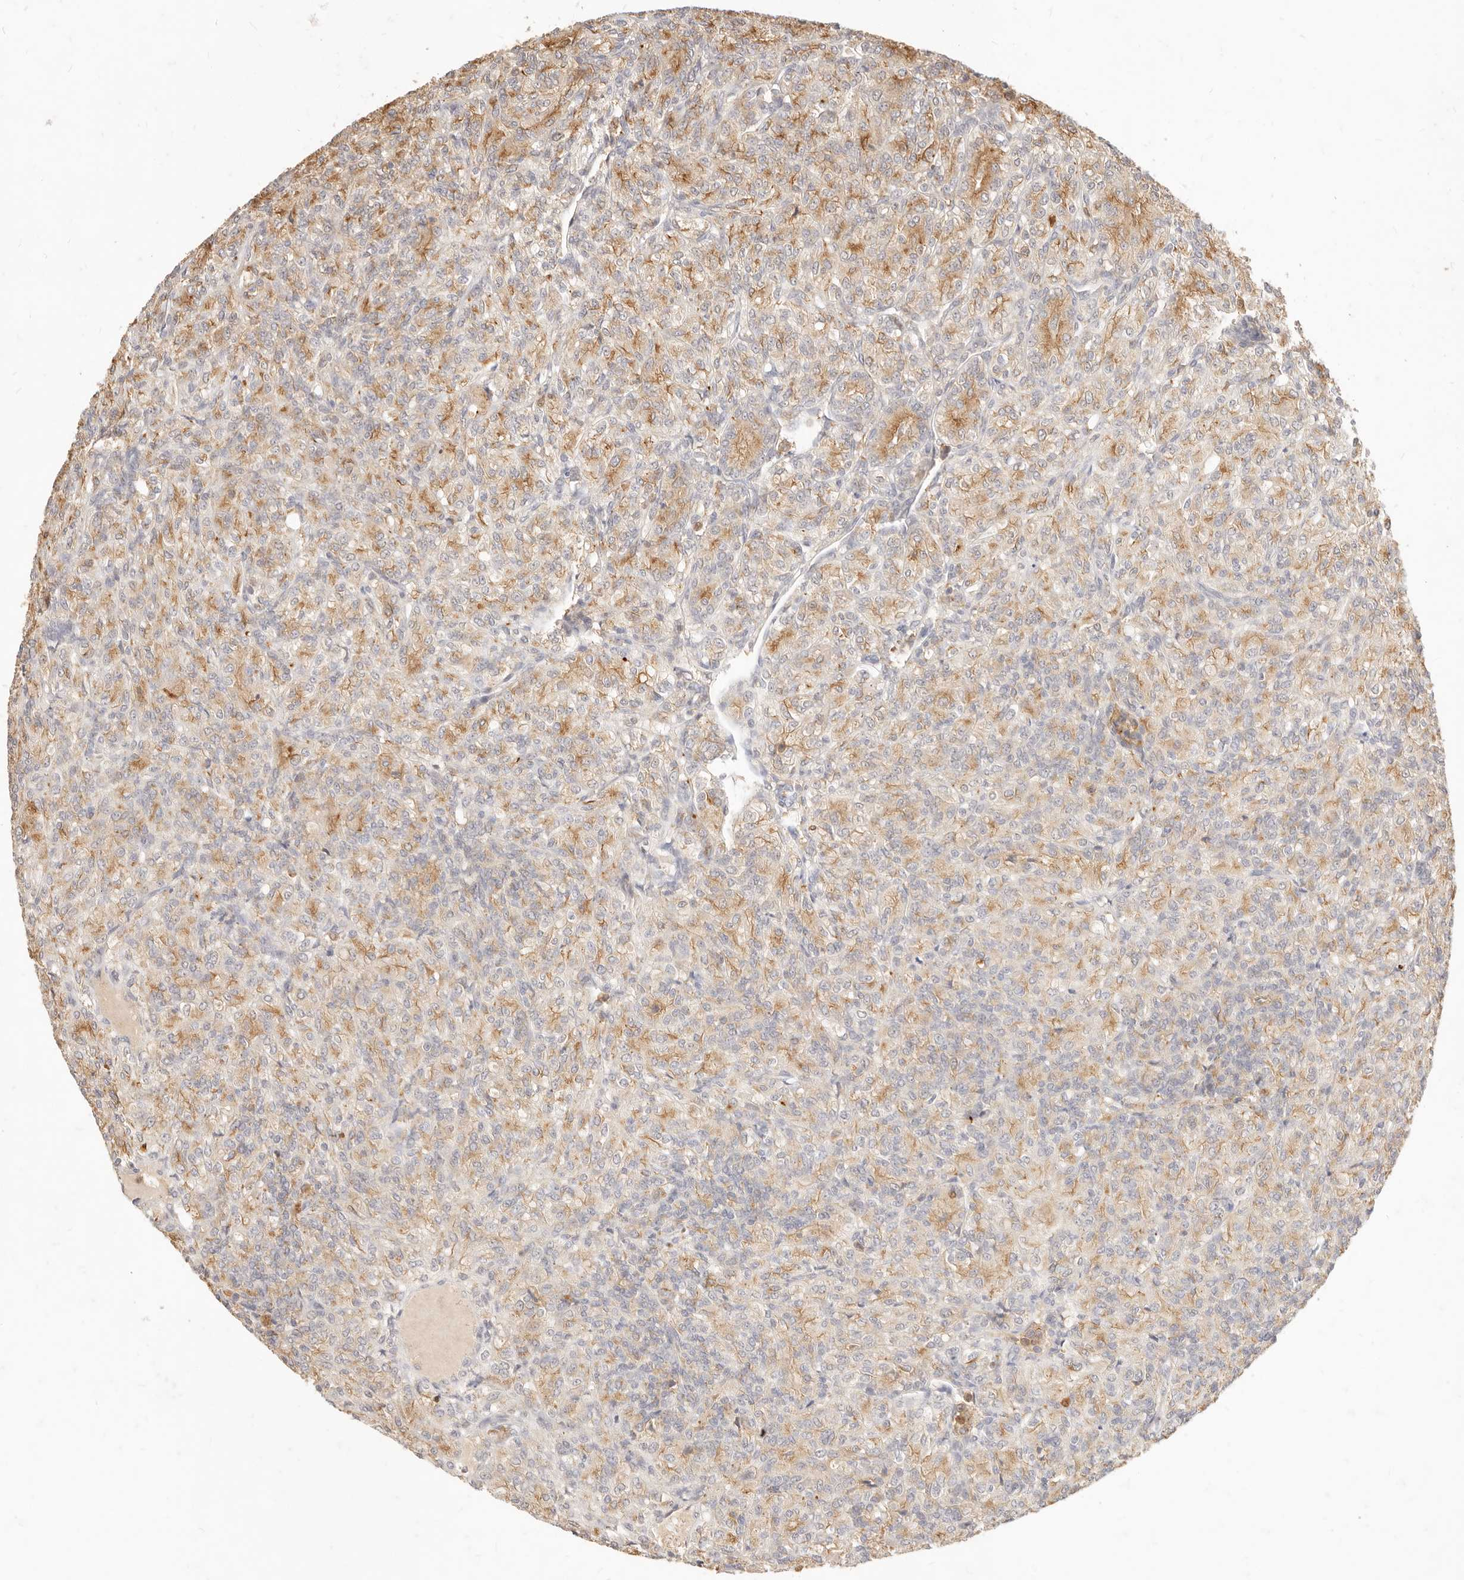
{"staining": {"intensity": "negative", "quantity": "none", "location": "none"}, "tissue": "renal cancer", "cell_type": "Tumor cells", "image_type": "cancer", "snomed": [{"axis": "morphology", "description": "Adenocarcinoma, NOS"}, {"axis": "topography", "description": "Kidney"}], "caption": "Image shows no protein staining in tumor cells of renal cancer (adenocarcinoma) tissue.", "gene": "TMTC2", "patient": {"sex": "male", "age": 77}}